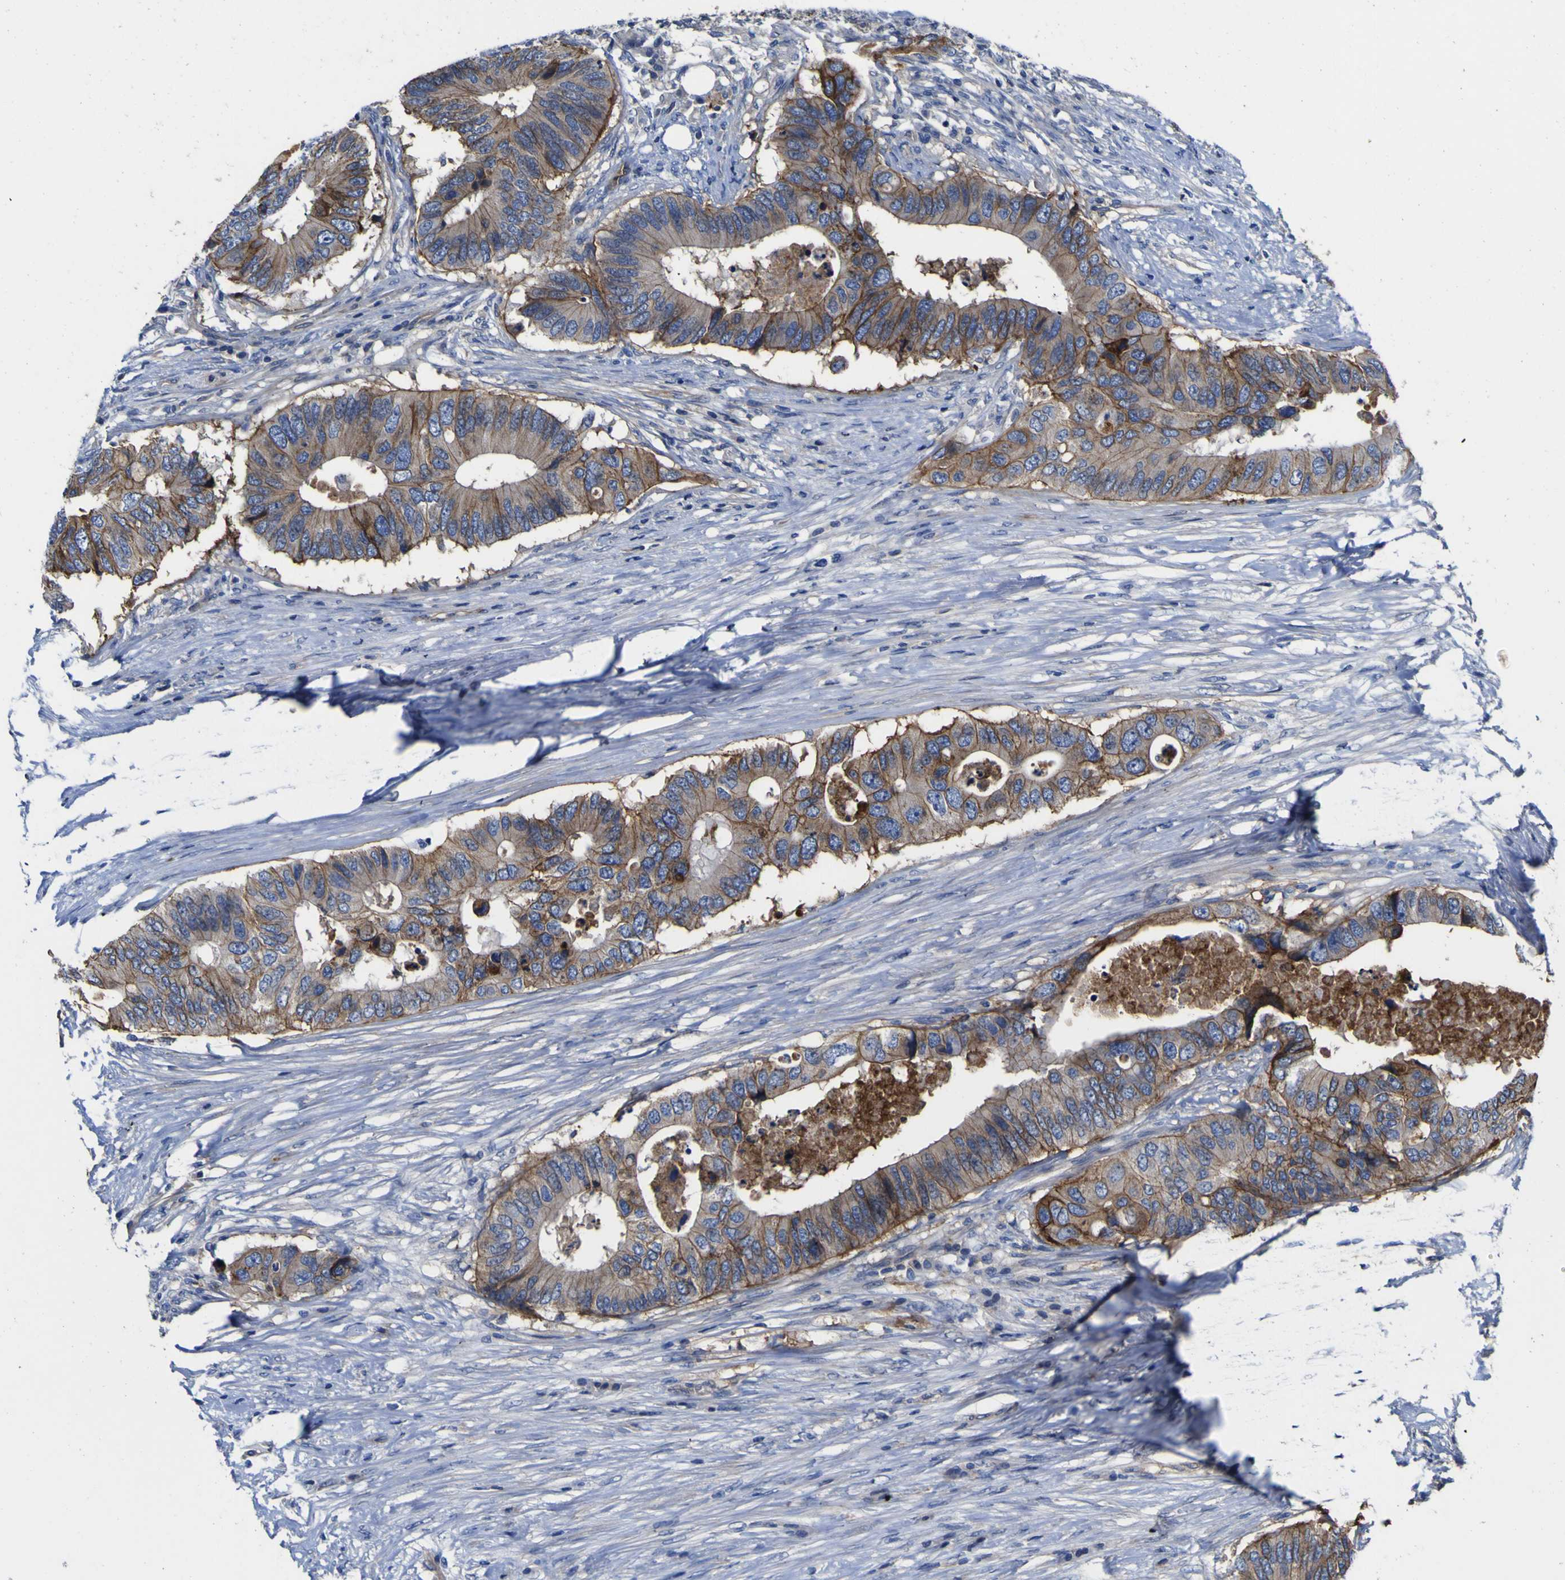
{"staining": {"intensity": "moderate", "quantity": ">75%", "location": "cytoplasmic/membranous"}, "tissue": "colorectal cancer", "cell_type": "Tumor cells", "image_type": "cancer", "snomed": [{"axis": "morphology", "description": "Adenocarcinoma, NOS"}, {"axis": "topography", "description": "Colon"}], "caption": "This is an image of immunohistochemistry staining of adenocarcinoma (colorectal), which shows moderate positivity in the cytoplasmic/membranous of tumor cells.", "gene": "CD151", "patient": {"sex": "male", "age": 71}}